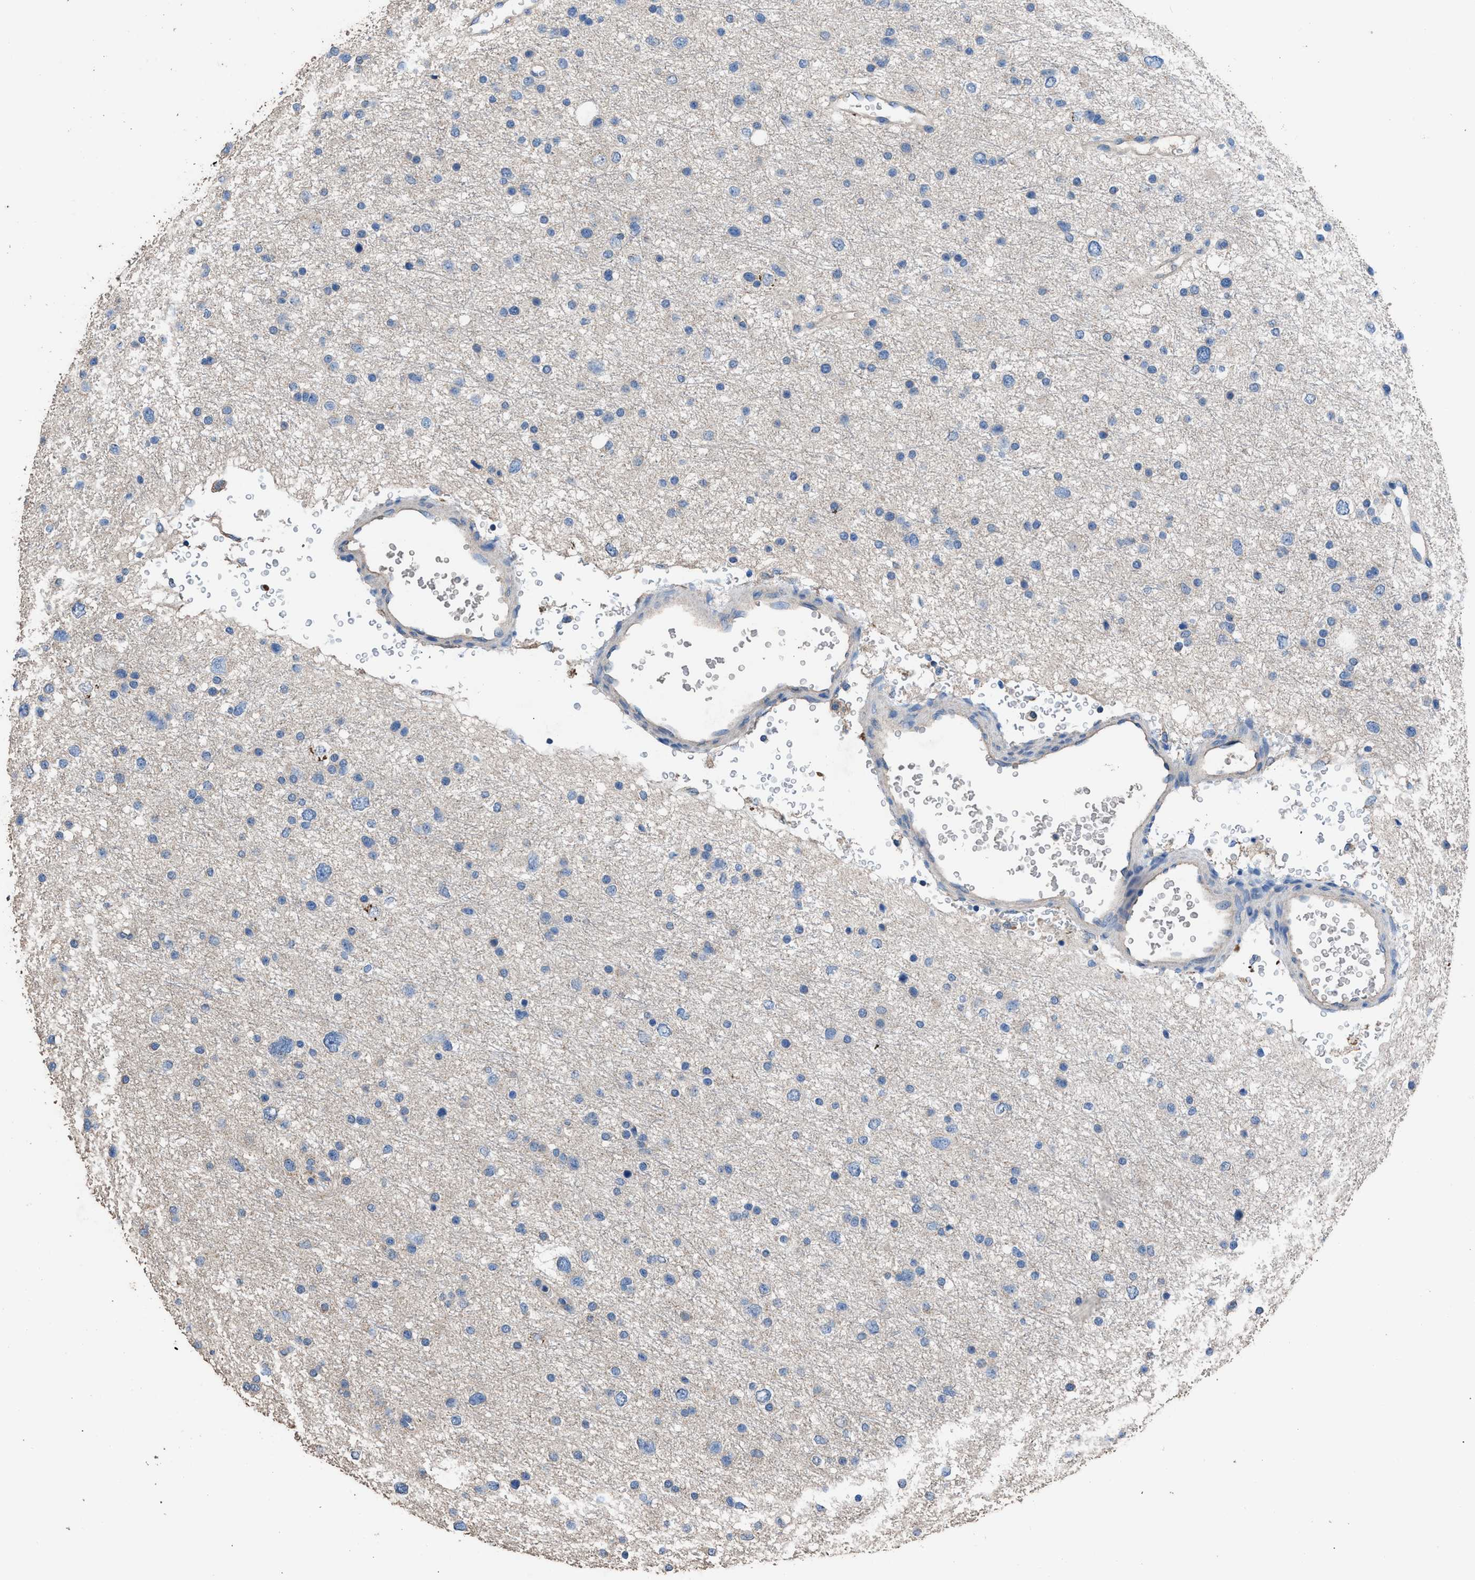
{"staining": {"intensity": "weak", "quantity": "<25%", "location": "cytoplasmic/membranous"}, "tissue": "glioma", "cell_type": "Tumor cells", "image_type": "cancer", "snomed": [{"axis": "morphology", "description": "Glioma, malignant, Low grade"}, {"axis": "topography", "description": "Brain"}], "caption": "There is no significant positivity in tumor cells of malignant glioma (low-grade). (DAB IHC visualized using brightfield microscopy, high magnification).", "gene": "ITSN1", "patient": {"sex": "female", "age": 37}}